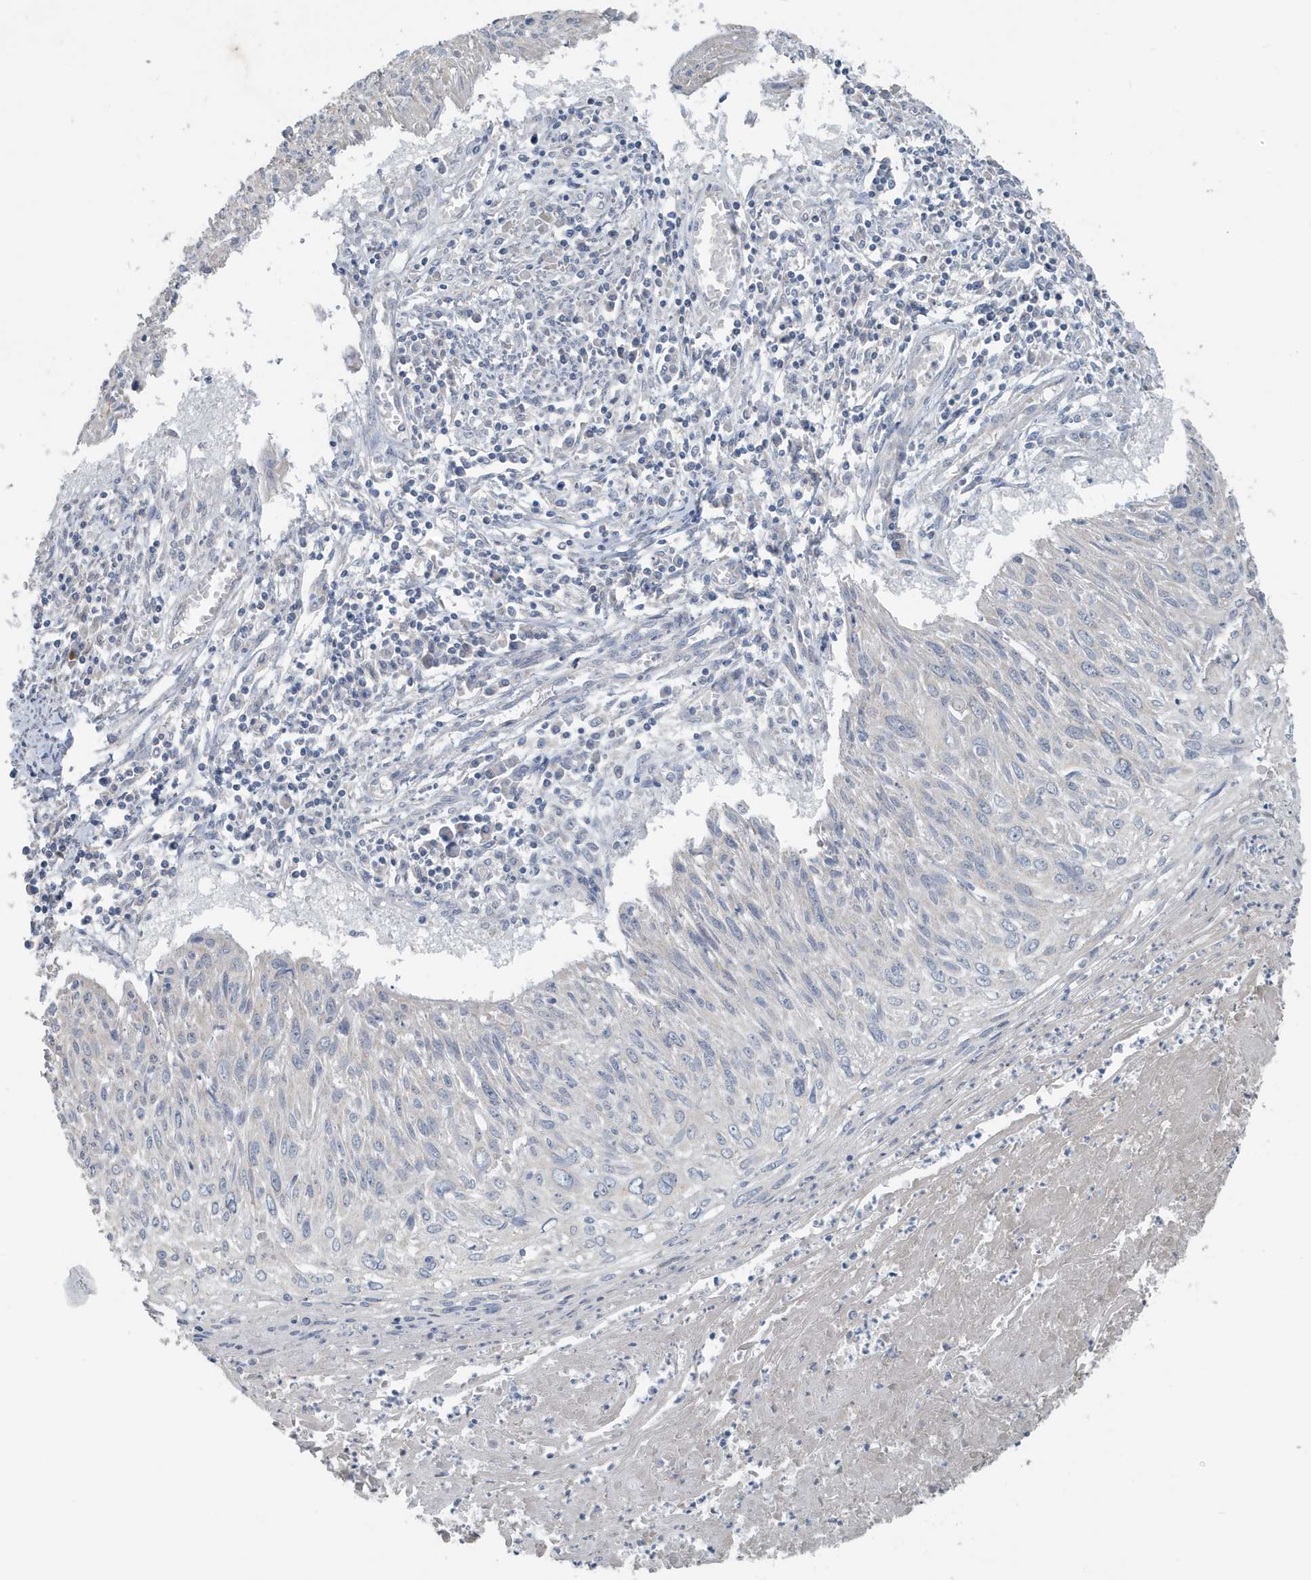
{"staining": {"intensity": "negative", "quantity": "none", "location": "none"}, "tissue": "cervical cancer", "cell_type": "Tumor cells", "image_type": "cancer", "snomed": [{"axis": "morphology", "description": "Squamous cell carcinoma, NOS"}, {"axis": "topography", "description": "Cervix"}], "caption": "This is an immunohistochemistry micrograph of human squamous cell carcinoma (cervical). There is no expression in tumor cells.", "gene": "UGT2B4", "patient": {"sex": "female", "age": 51}}